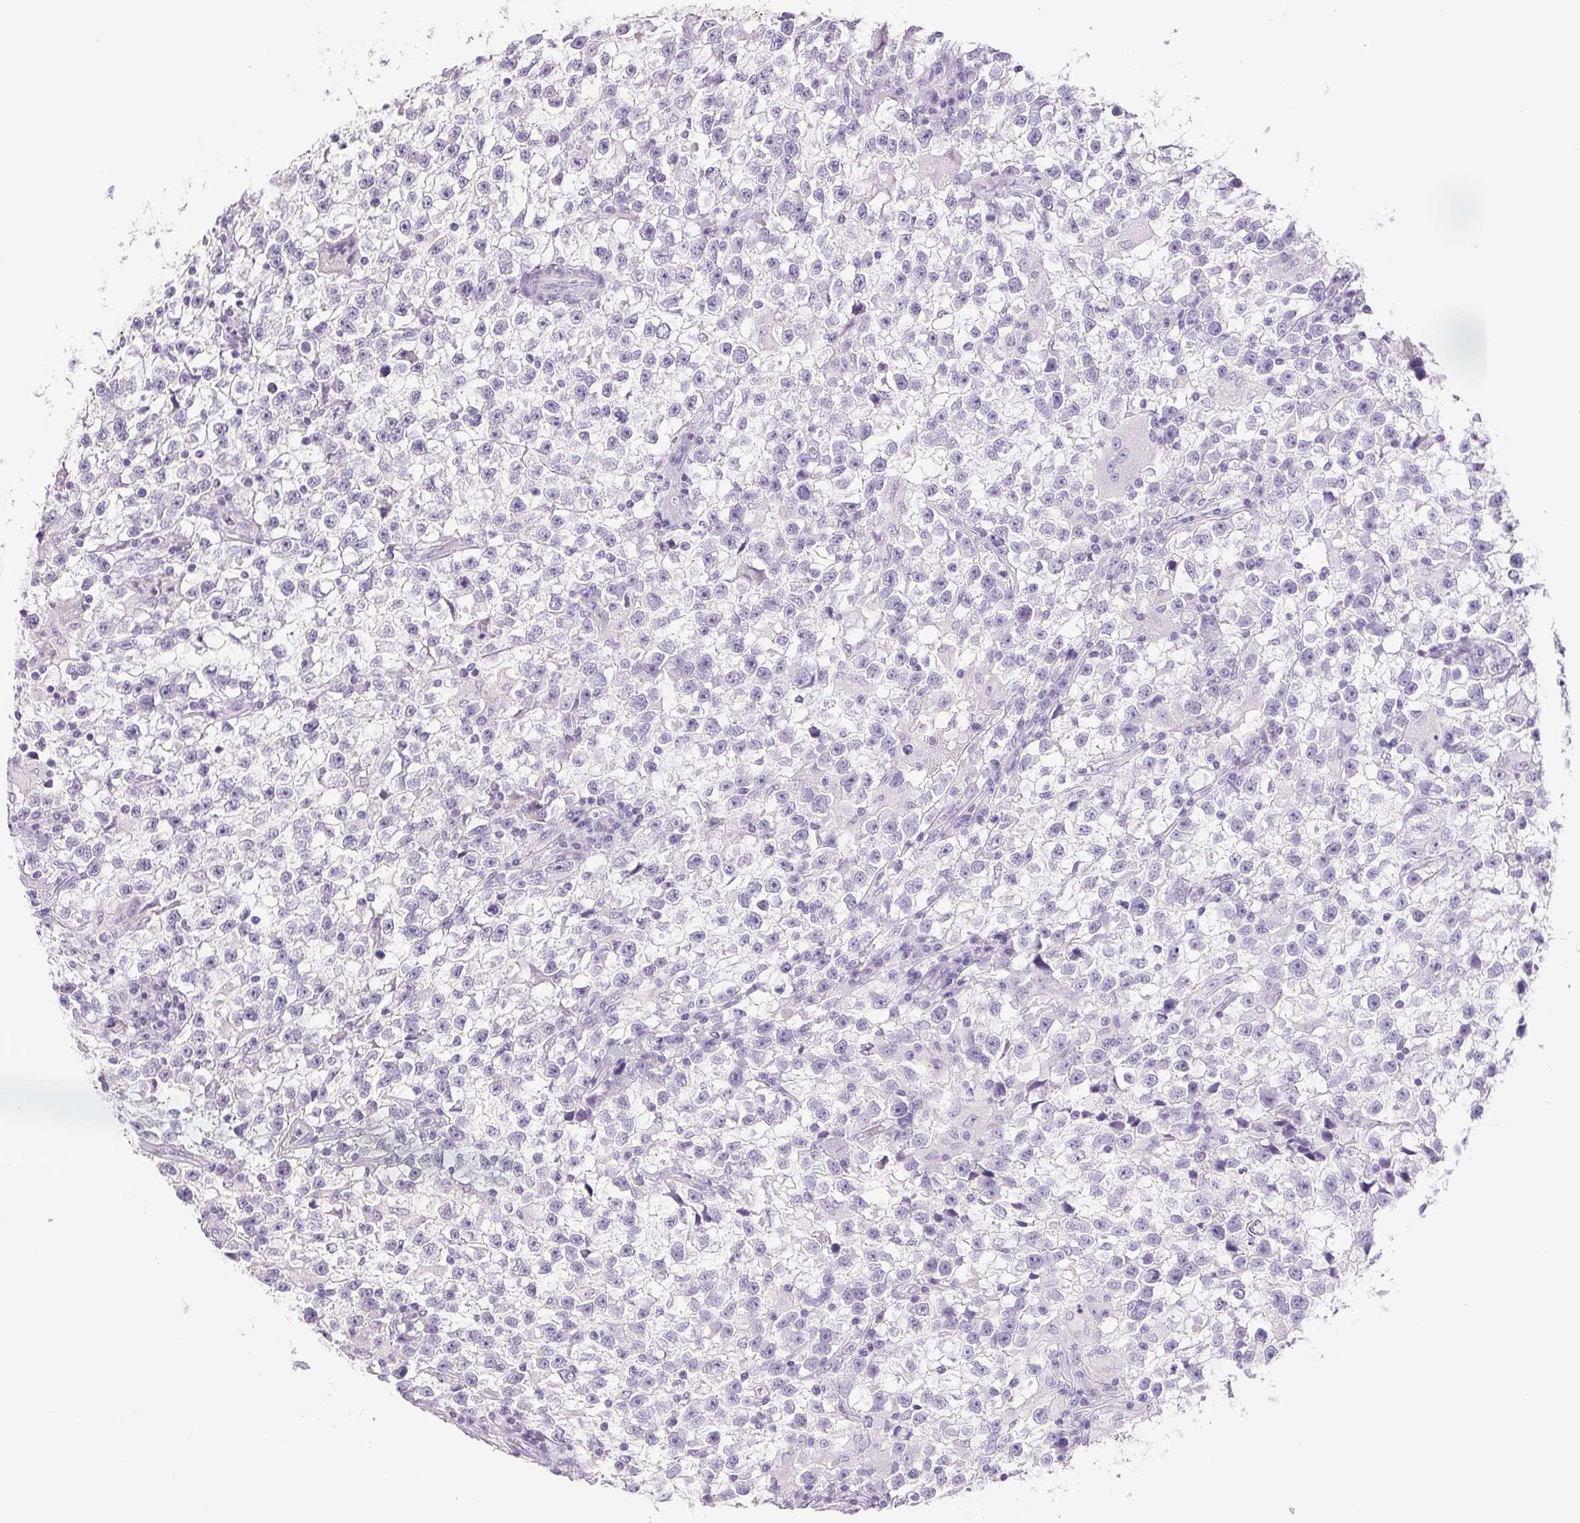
{"staining": {"intensity": "negative", "quantity": "none", "location": "none"}, "tissue": "testis cancer", "cell_type": "Tumor cells", "image_type": "cancer", "snomed": [{"axis": "morphology", "description": "Seminoma, NOS"}, {"axis": "topography", "description": "Testis"}], "caption": "IHC histopathology image of neoplastic tissue: human seminoma (testis) stained with DAB shows no significant protein positivity in tumor cells.", "gene": "PRL", "patient": {"sex": "male", "age": 31}}